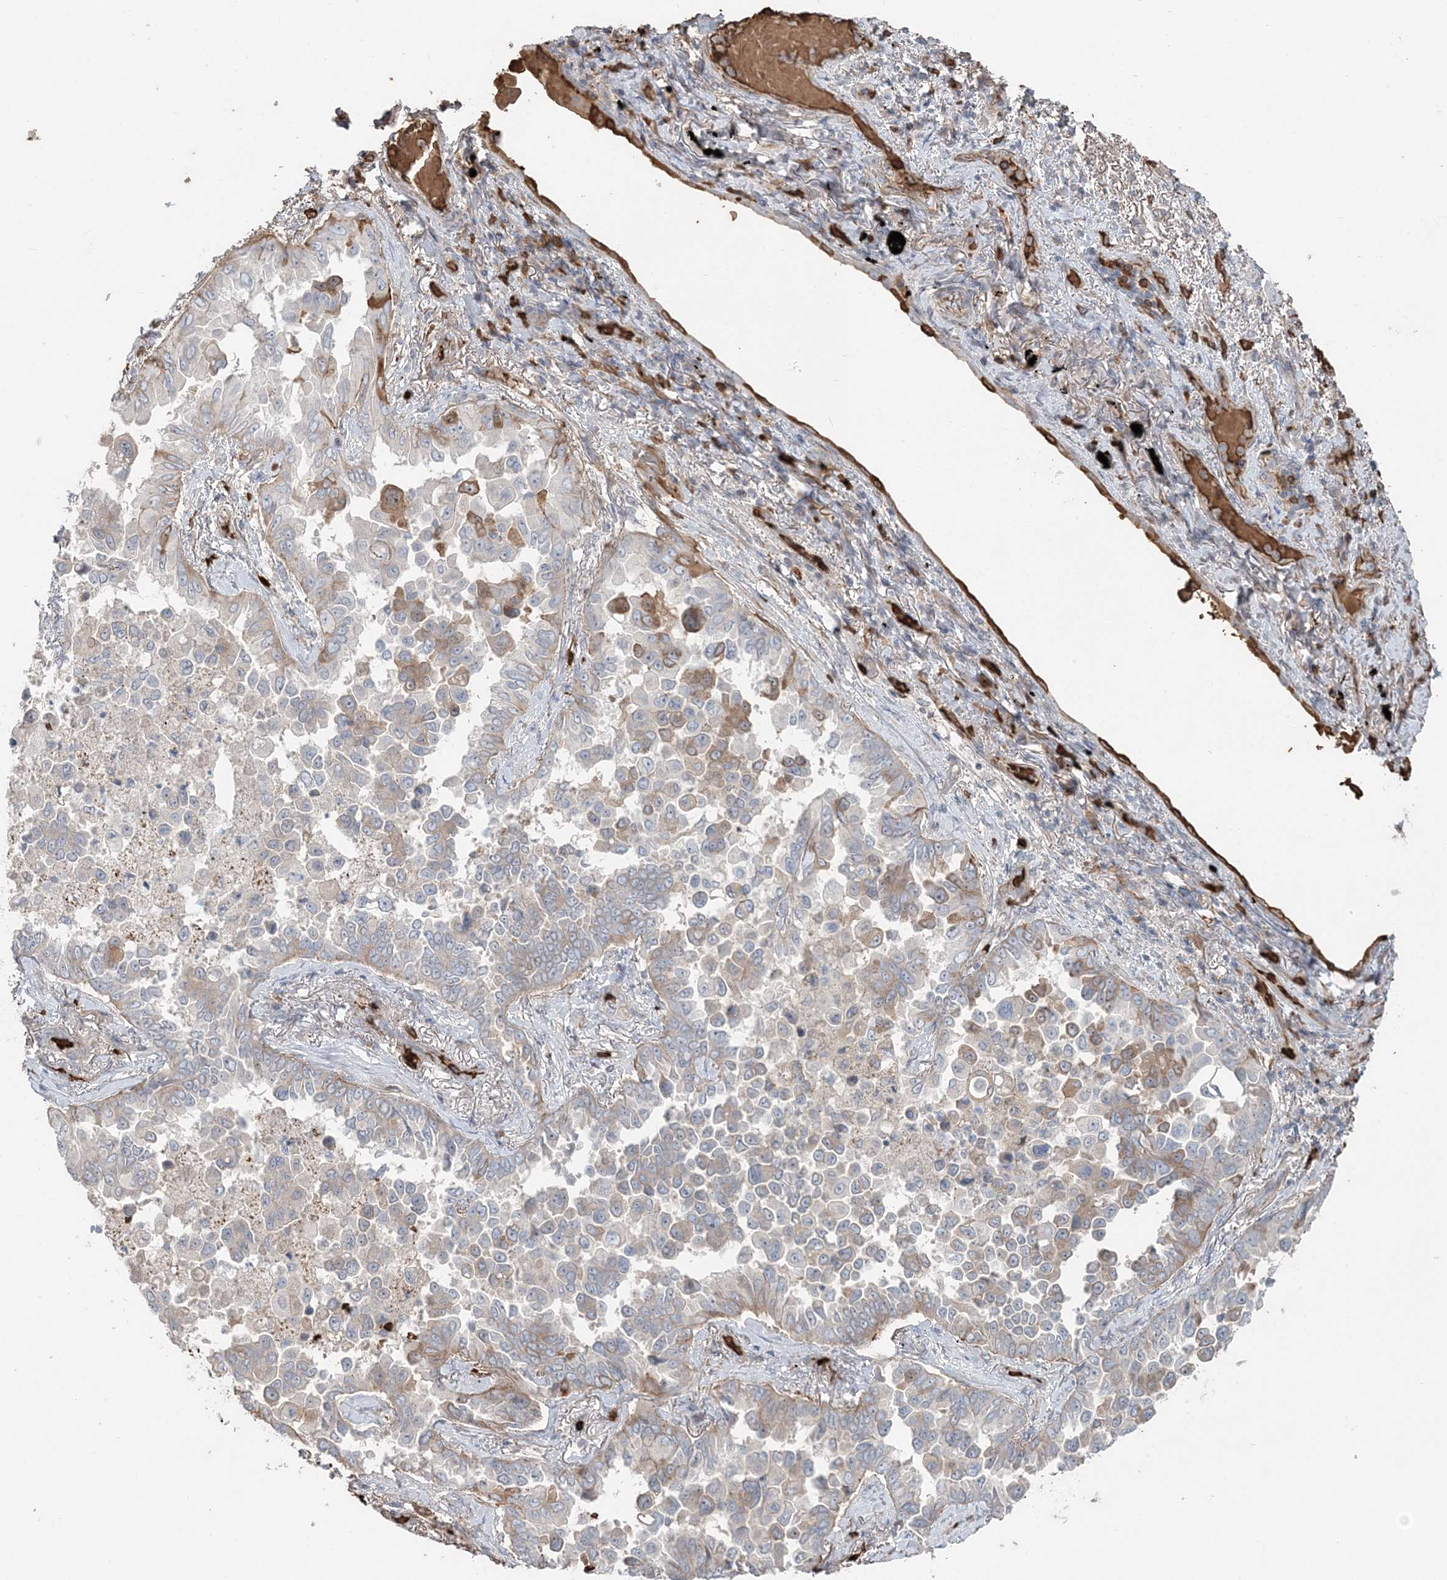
{"staining": {"intensity": "weak", "quantity": "<25%", "location": "cytoplasmic/membranous"}, "tissue": "lung cancer", "cell_type": "Tumor cells", "image_type": "cancer", "snomed": [{"axis": "morphology", "description": "Adenocarcinoma, NOS"}, {"axis": "topography", "description": "Lung"}], "caption": "A photomicrograph of human lung adenocarcinoma is negative for staining in tumor cells.", "gene": "SERINC1", "patient": {"sex": "female", "age": 67}}